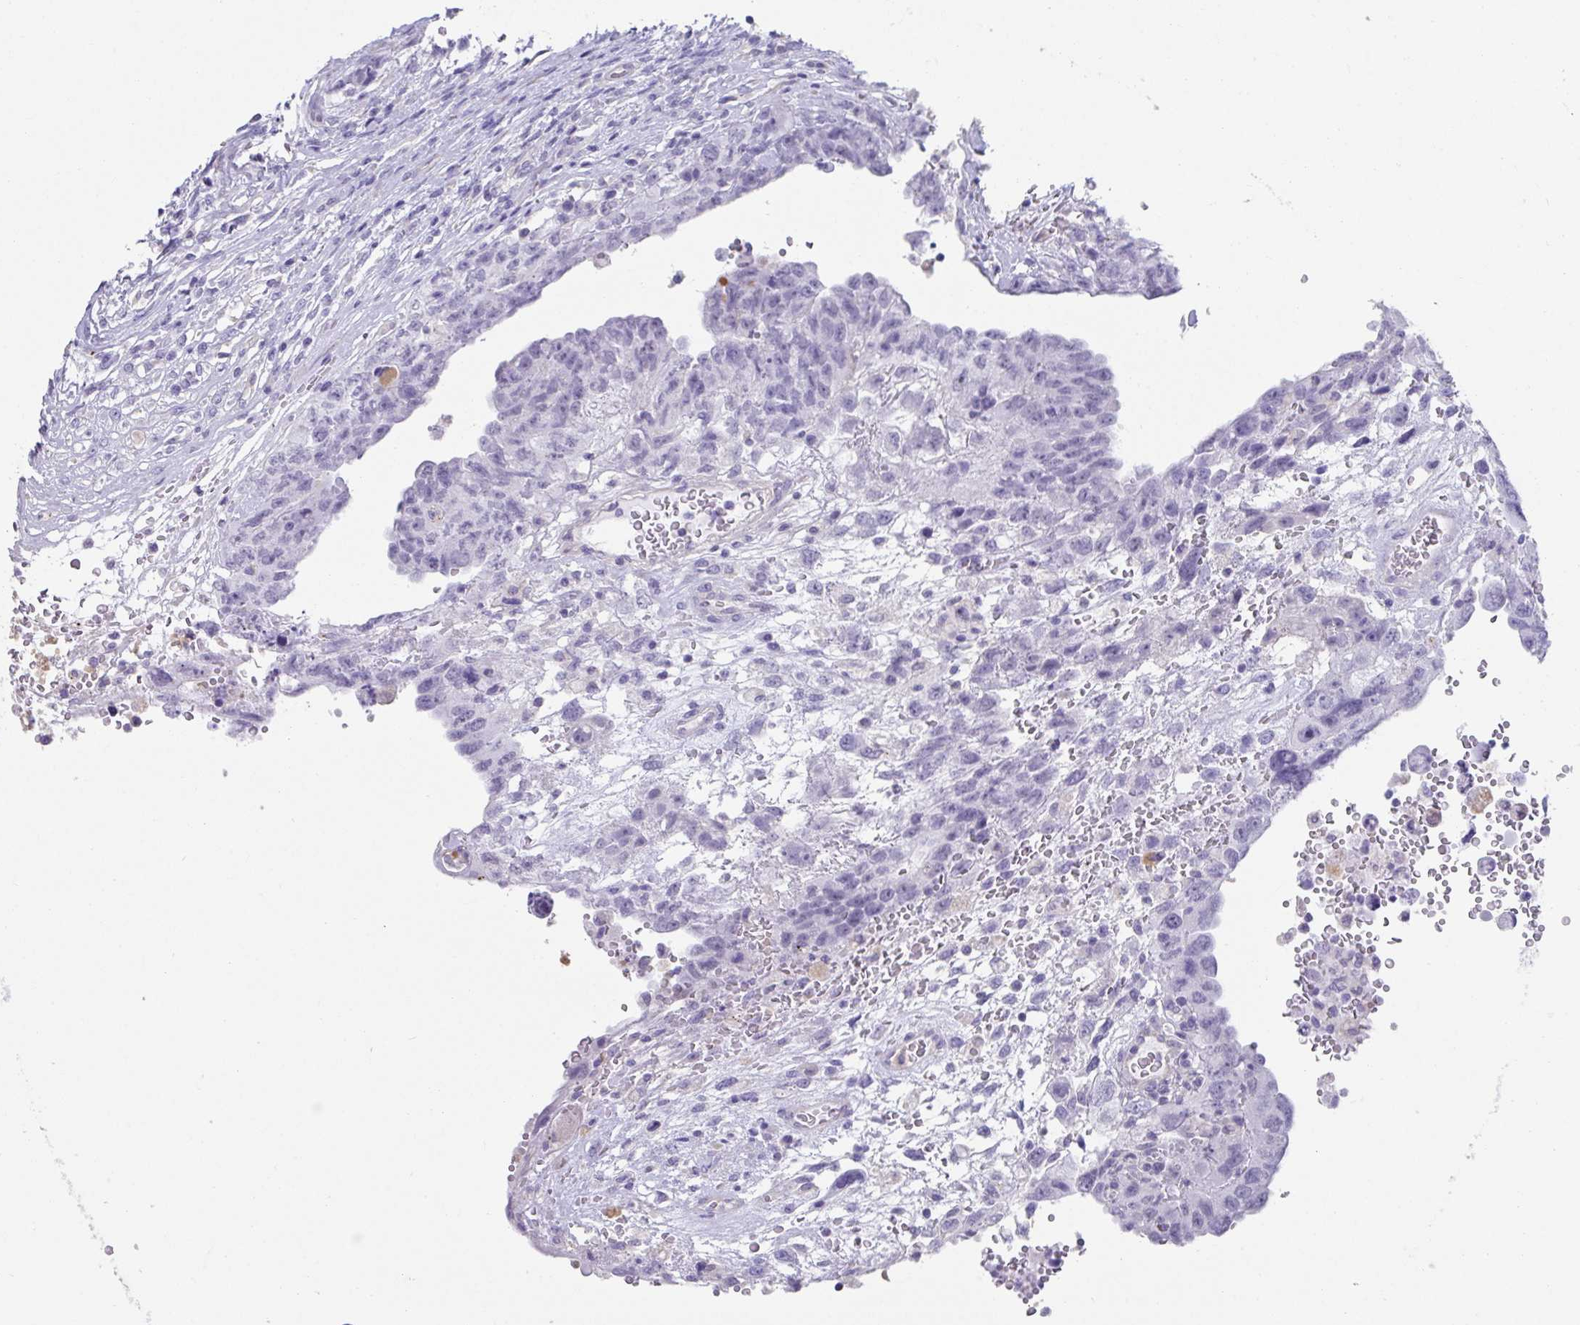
{"staining": {"intensity": "negative", "quantity": "none", "location": "none"}, "tissue": "testis cancer", "cell_type": "Tumor cells", "image_type": "cancer", "snomed": [{"axis": "morphology", "description": "Carcinoma, Embryonal, NOS"}, {"axis": "topography", "description": "Testis"}], "caption": "A histopathology image of human testis embryonal carcinoma is negative for staining in tumor cells.", "gene": "CXCR1", "patient": {"sex": "male", "age": 26}}